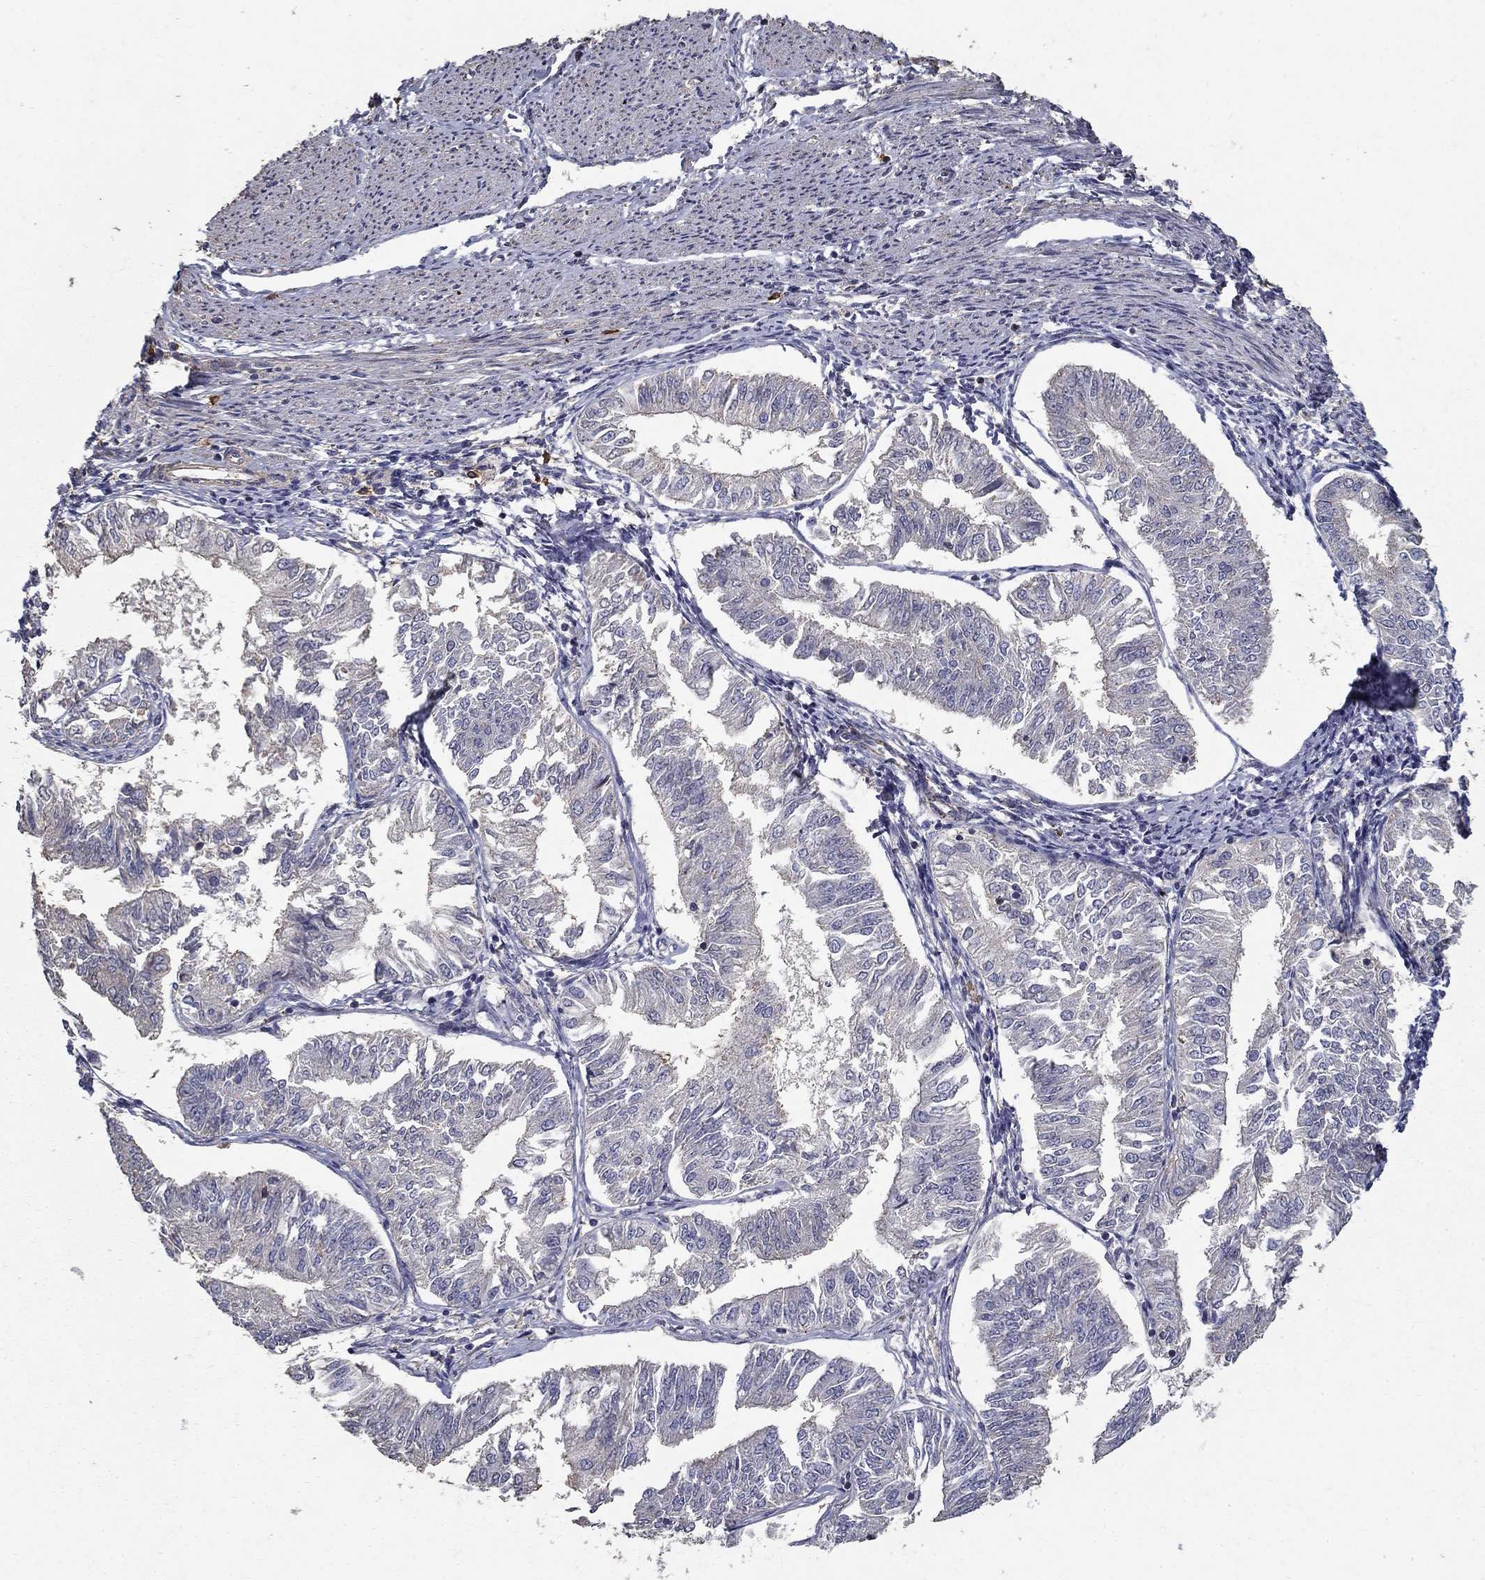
{"staining": {"intensity": "negative", "quantity": "none", "location": "none"}, "tissue": "endometrial cancer", "cell_type": "Tumor cells", "image_type": "cancer", "snomed": [{"axis": "morphology", "description": "Adenocarcinoma, NOS"}, {"axis": "topography", "description": "Endometrium"}], "caption": "Protein analysis of endometrial adenocarcinoma shows no significant positivity in tumor cells.", "gene": "MPP2", "patient": {"sex": "female", "age": 58}}